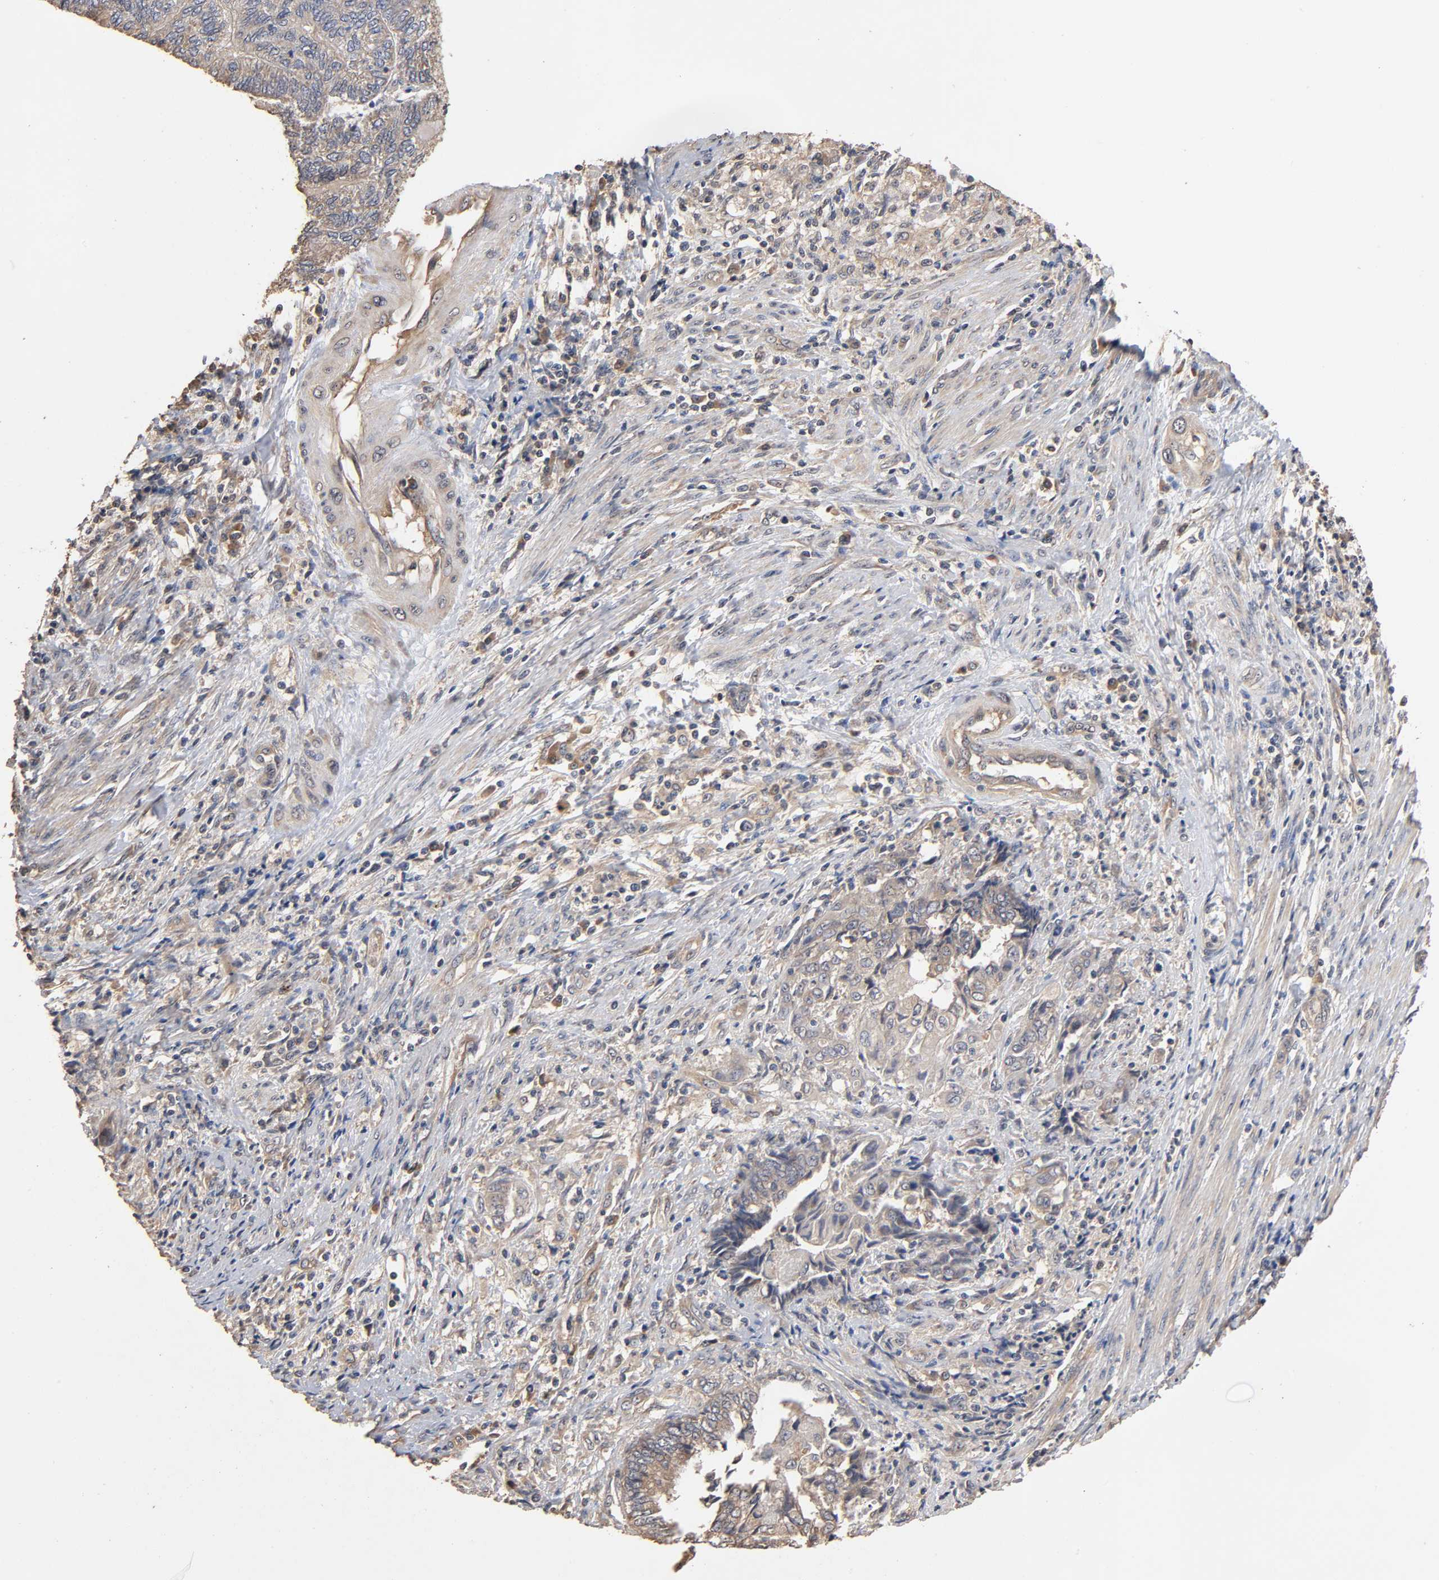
{"staining": {"intensity": "weak", "quantity": ">75%", "location": "cytoplasmic/membranous"}, "tissue": "endometrial cancer", "cell_type": "Tumor cells", "image_type": "cancer", "snomed": [{"axis": "morphology", "description": "Adenocarcinoma, NOS"}, {"axis": "topography", "description": "Uterus"}, {"axis": "topography", "description": "Endometrium"}], "caption": "This is a histology image of immunohistochemistry staining of adenocarcinoma (endometrial), which shows weak staining in the cytoplasmic/membranous of tumor cells.", "gene": "ARHGEF7", "patient": {"sex": "female", "age": 70}}